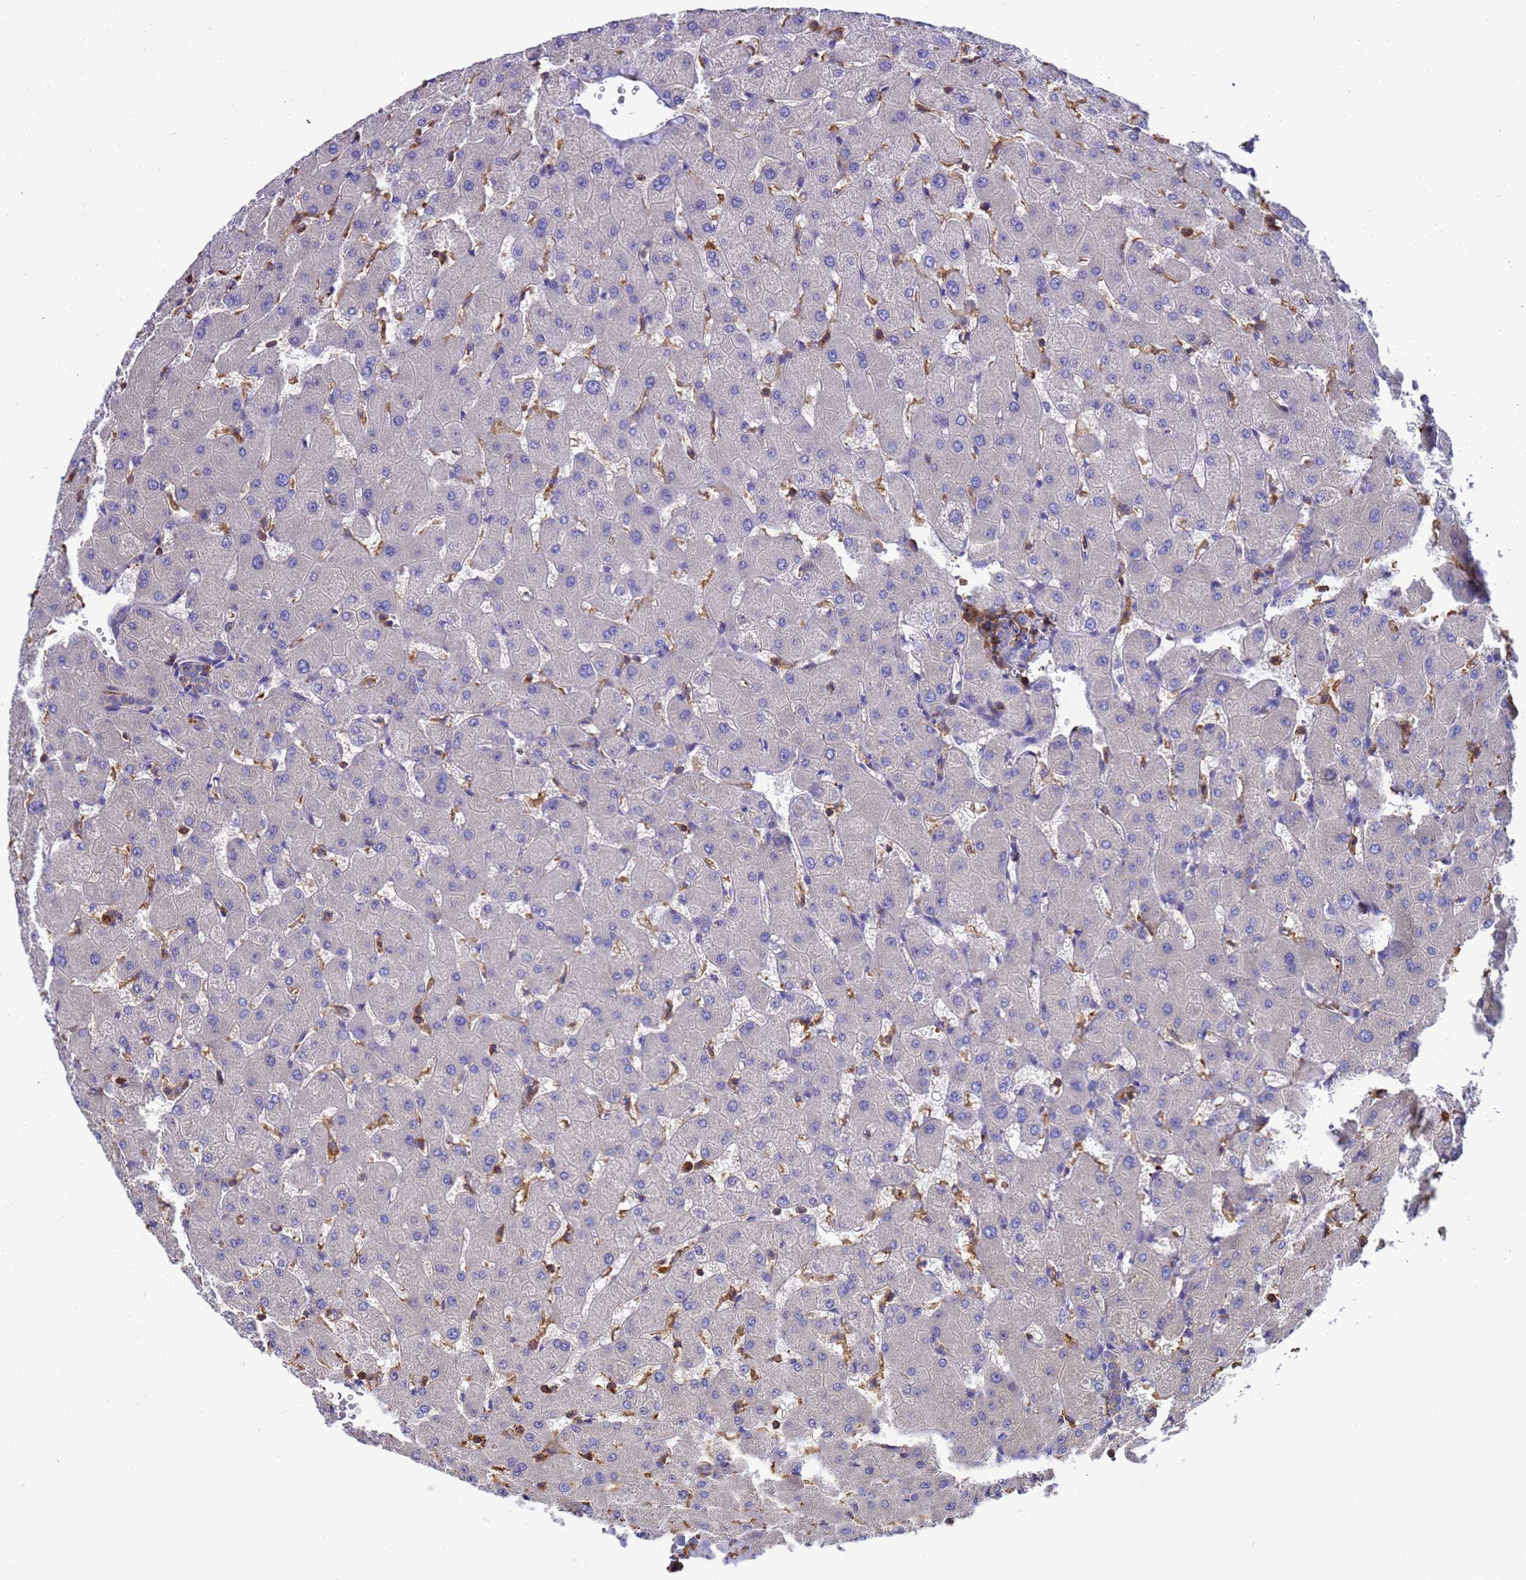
{"staining": {"intensity": "negative", "quantity": "none", "location": "none"}, "tissue": "liver", "cell_type": "Cholangiocytes", "image_type": "normal", "snomed": [{"axis": "morphology", "description": "Normal tissue, NOS"}, {"axis": "topography", "description": "Liver"}], "caption": "A photomicrograph of human liver is negative for staining in cholangiocytes. Nuclei are stained in blue.", "gene": "ZNF235", "patient": {"sex": "female", "age": 63}}